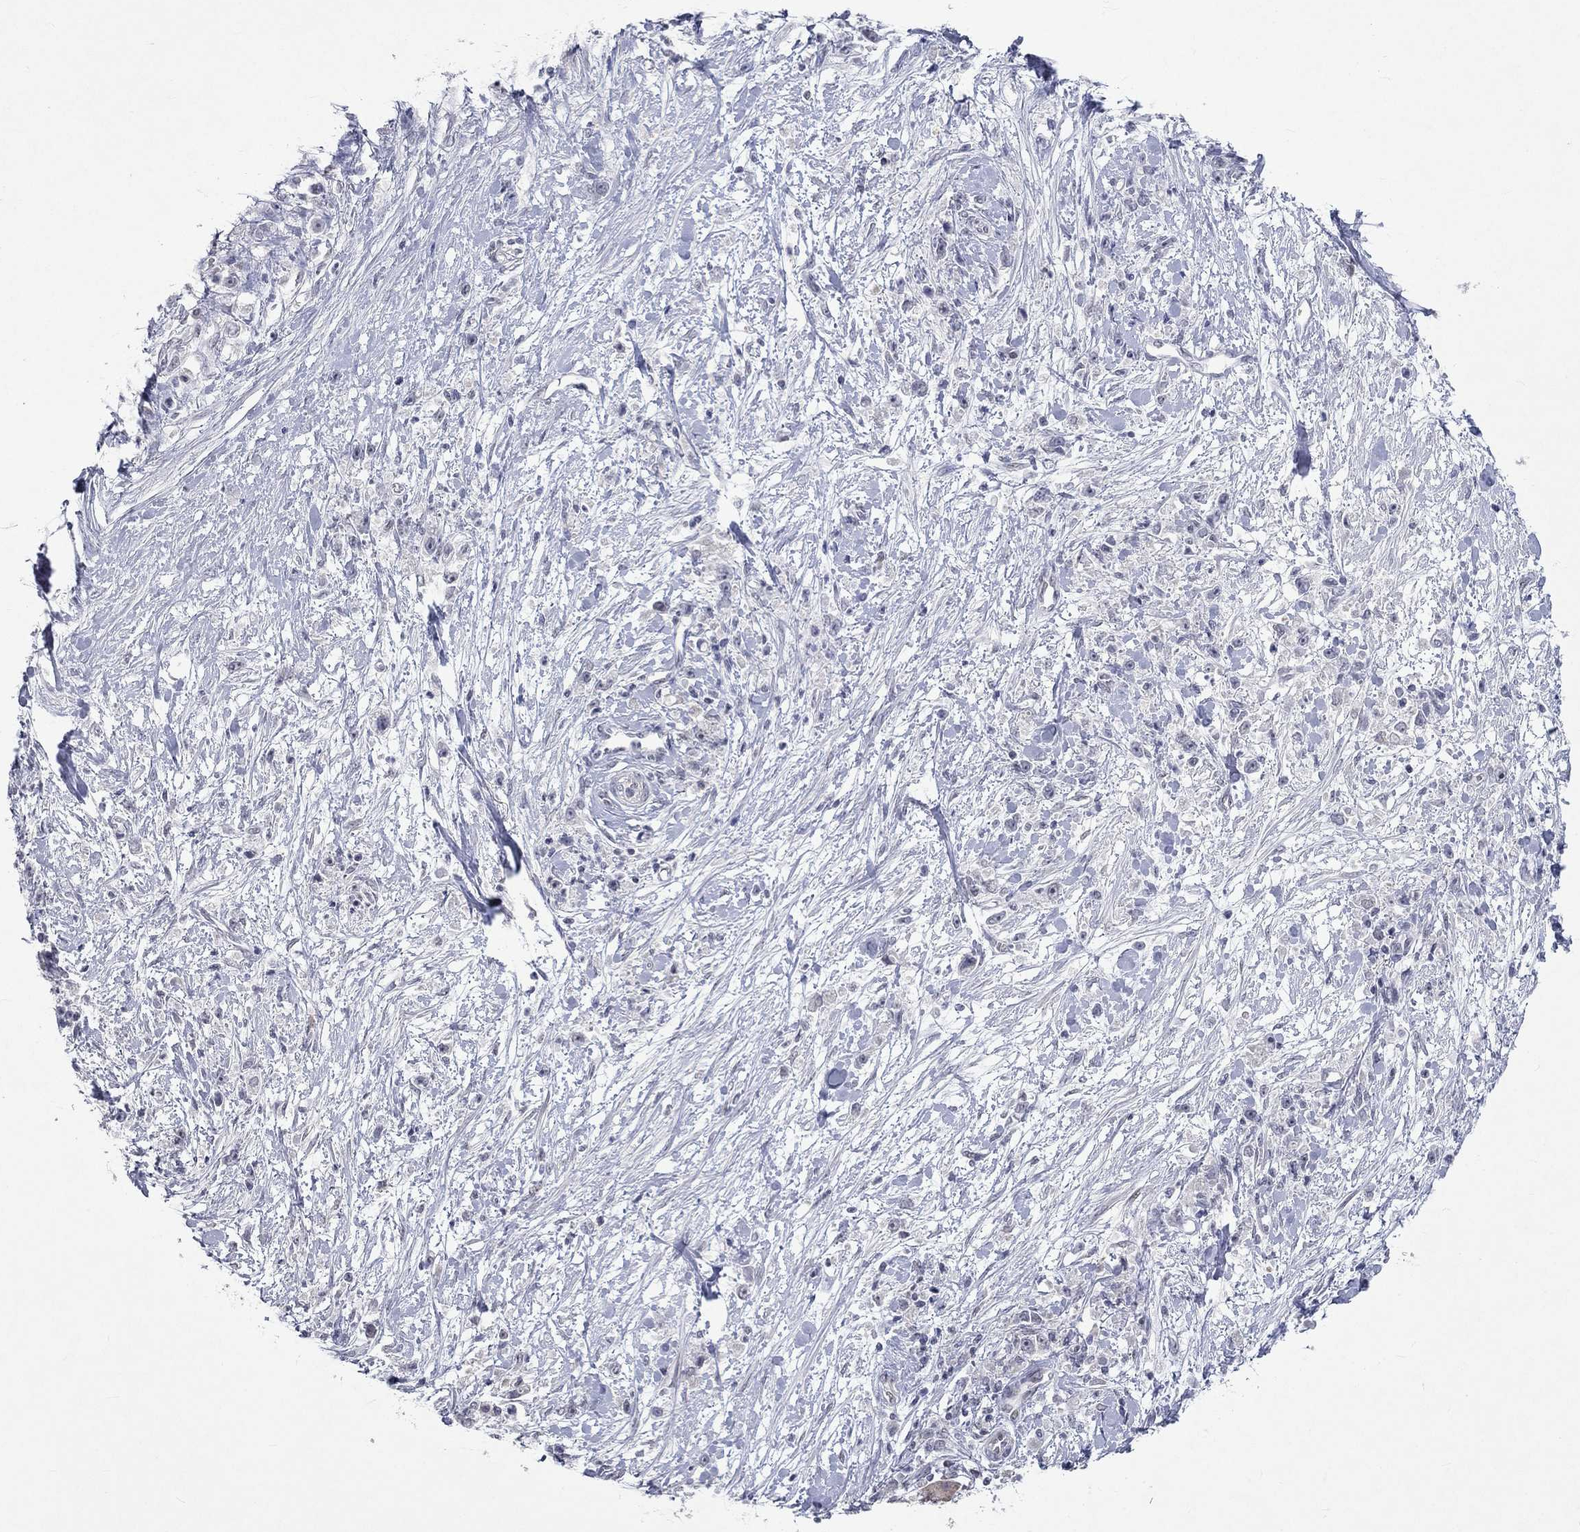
{"staining": {"intensity": "negative", "quantity": "none", "location": "none"}, "tissue": "stomach cancer", "cell_type": "Tumor cells", "image_type": "cancer", "snomed": [{"axis": "morphology", "description": "Adenocarcinoma, NOS"}, {"axis": "topography", "description": "Stomach"}], "caption": "This micrograph is of adenocarcinoma (stomach) stained with immunohistochemistry (IHC) to label a protein in brown with the nuclei are counter-stained blue. There is no staining in tumor cells.", "gene": "TMEM143", "patient": {"sex": "female", "age": 59}}